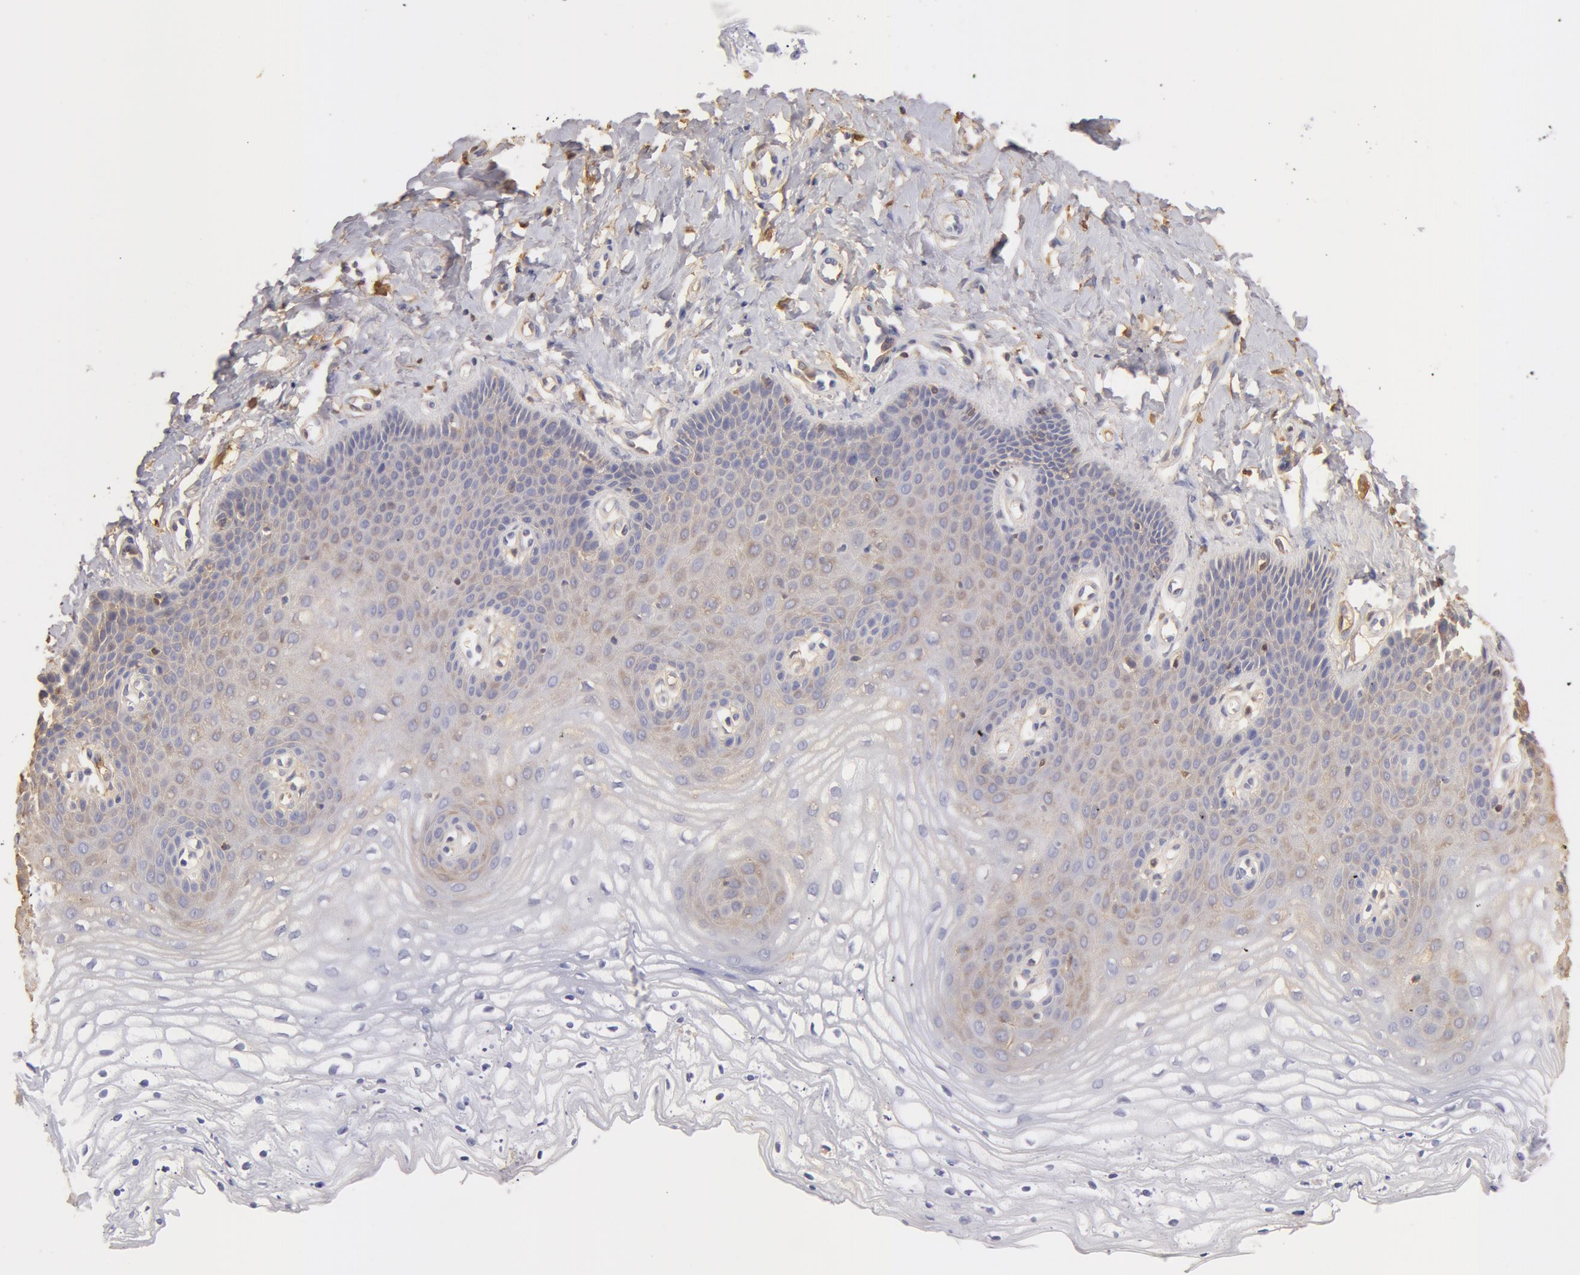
{"staining": {"intensity": "moderate", "quantity": "25%-75%", "location": "cytoplasmic/membranous"}, "tissue": "vagina", "cell_type": "Squamous epithelial cells", "image_type": "normal", "snomed": [{"axis": "morphology", "description": "Normal tissue, NOS"}, {"axis": "topography", "description": "Vagina"}], "caption": "Squamous epithelial cells exhibit moderate cytoplasmic/membranous staining in about 25%-75% of cells in unremarkable vagina. (IHC, brightfield microscopy, high magnification).", "gene": "TF", "patient": {"sex": "female", "age": 68}}